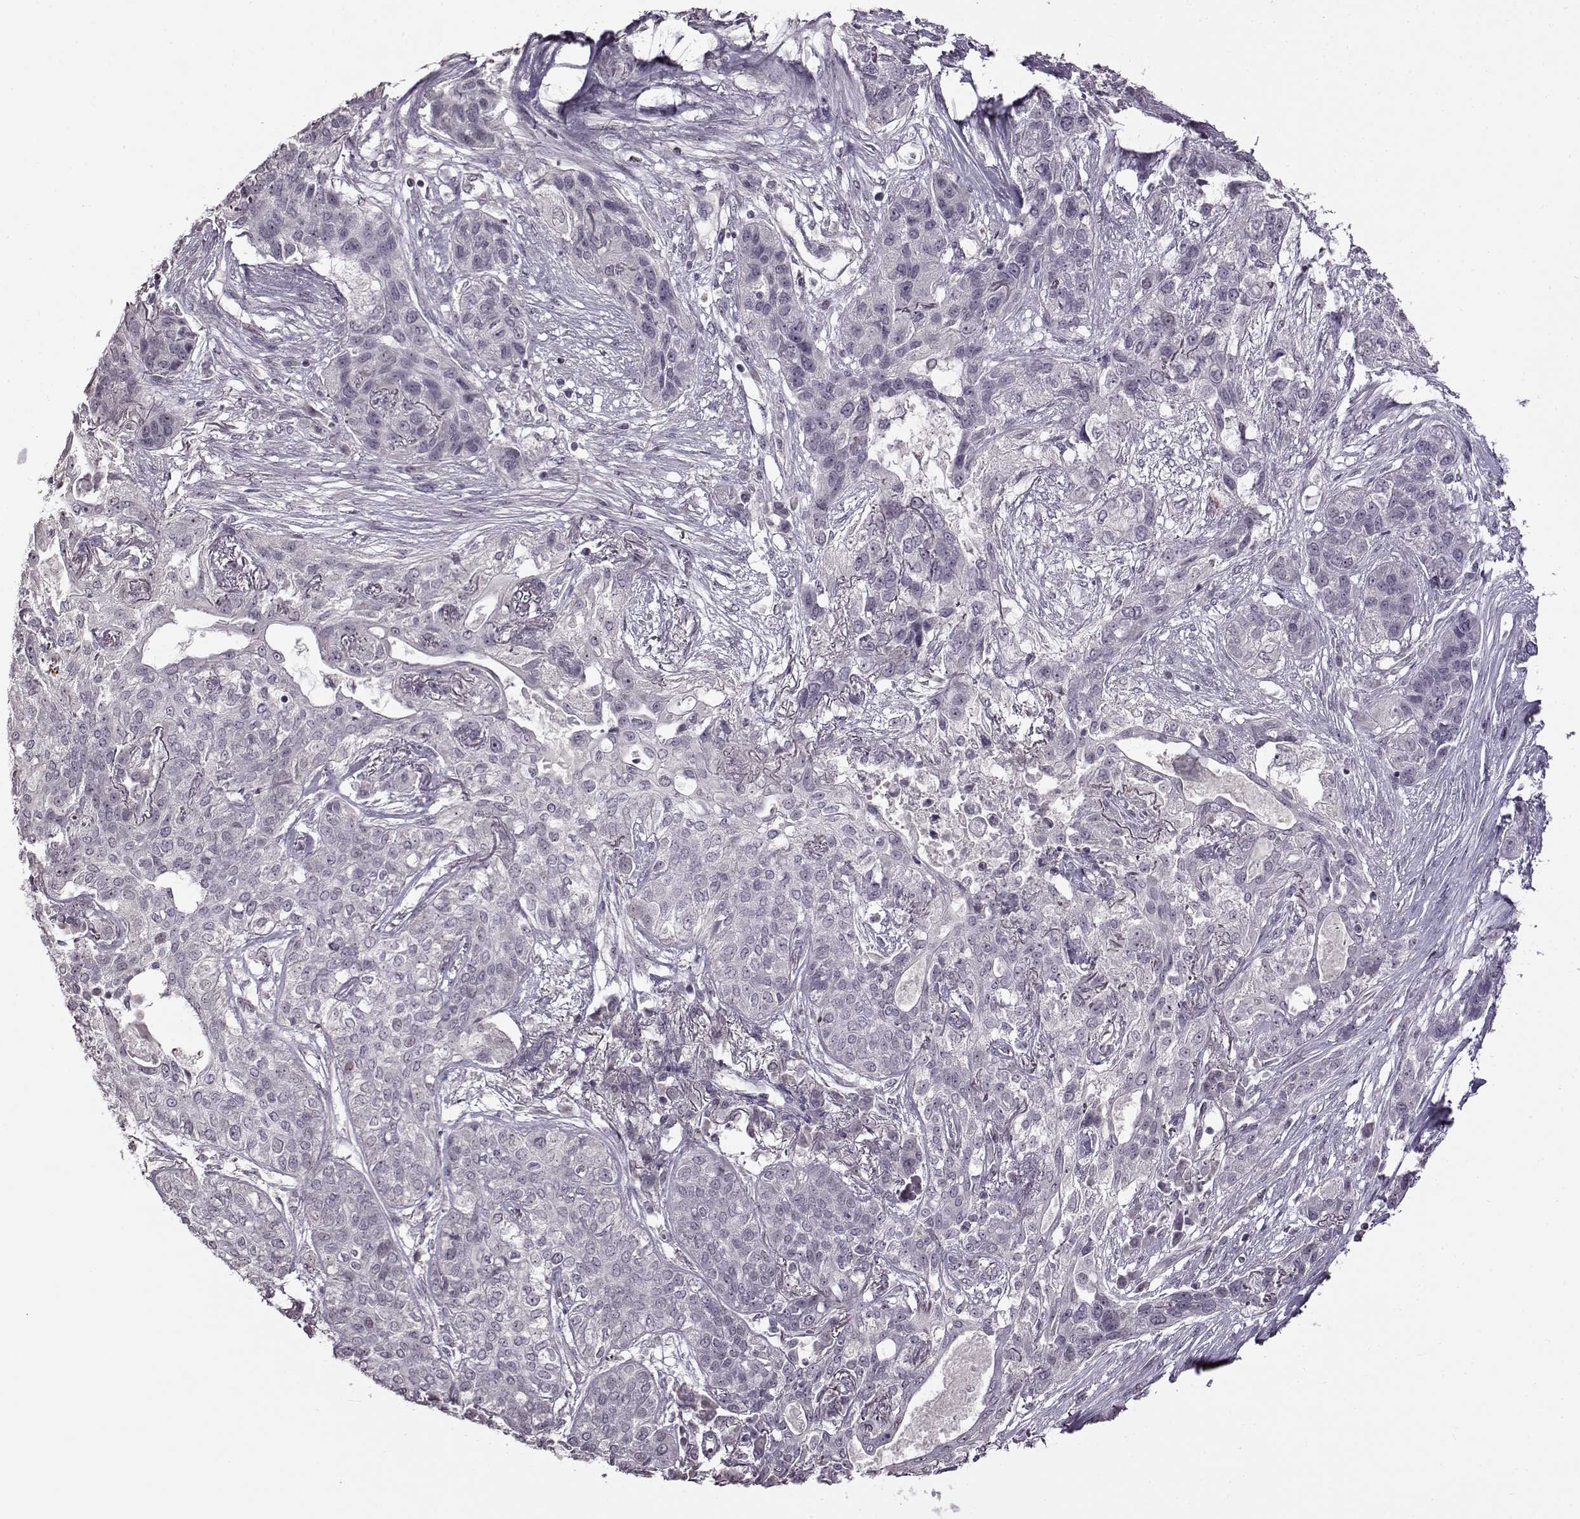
{"staining": {"intensity": "negative", "quantity": "none", "location": "none"}, "tissue": "lung cancer", "cell_type": "Tumor cells", "image_type": "cancer", "snomed": [{"axis": "morphology", "description": "Squamous cell carcinoma, NOS"}, {"axis": "topography", "description": "Lung"}], "caption": "Tumor cells are negative for brown protein staining in lung cancer.", "gene": "FSHB", "patient": {"sex": "female", "age": 70}}